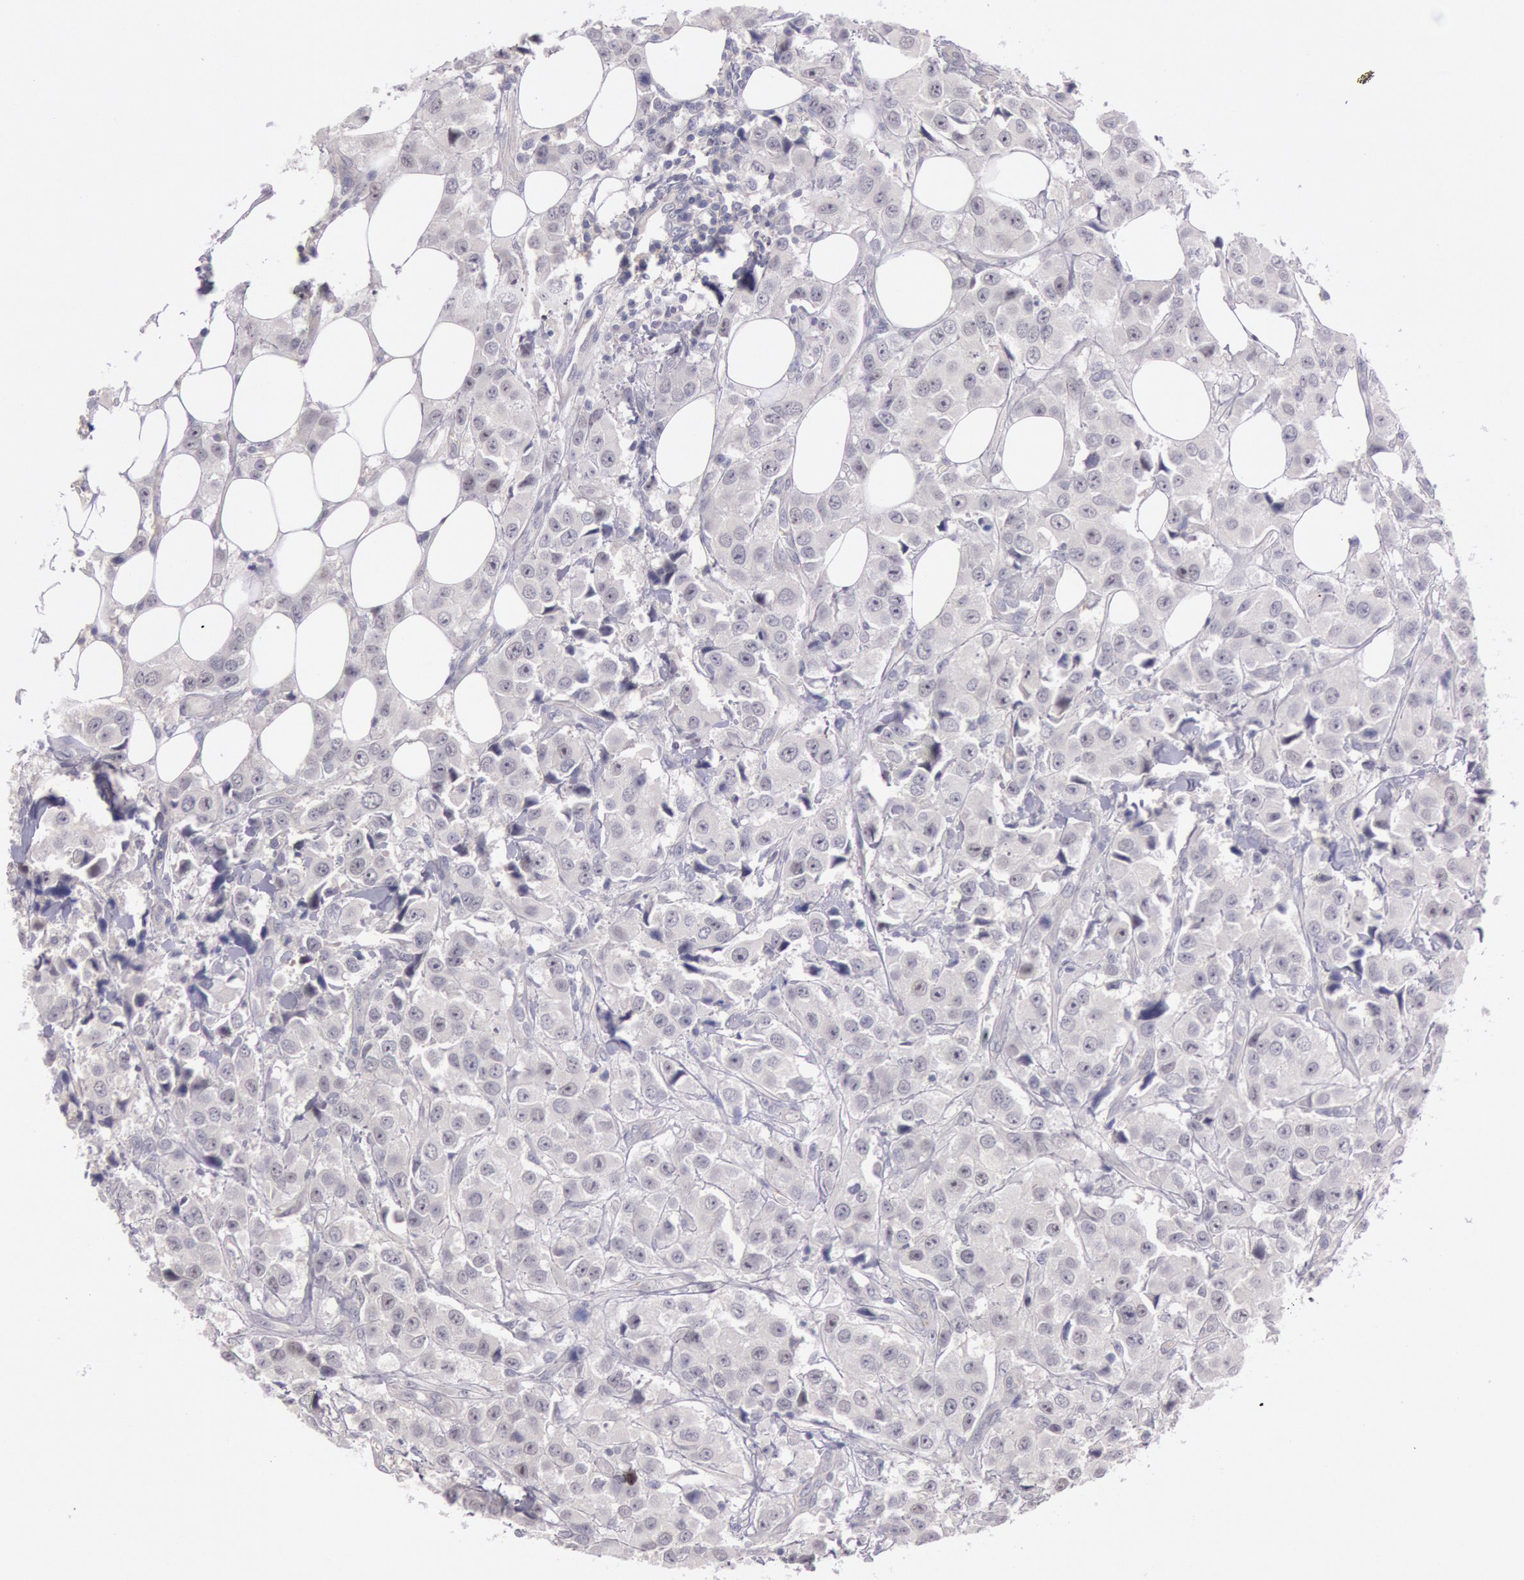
{"staining": {"intensity": "weak", "quantity": "25%-75%", "location": "cytoplasmic/membranous"}, "tissue": "breast cancer", "cell_type": "Tumor cells", "image_type": "cancer", "snomed": [{"axis": "morphology", "description": "Duct carcinoma"}, {"axis": "topography", "description": "Breast"}], "caption": "Brown immunohistochemical staining in human breast cancer (intraductal carcinoma) exhibits weak cytoplasmic/membranous staining in approximately 25%-75% of tumor cells.", "gene": "TRIB2", "patient": {"sex": "female", "age": 58}}